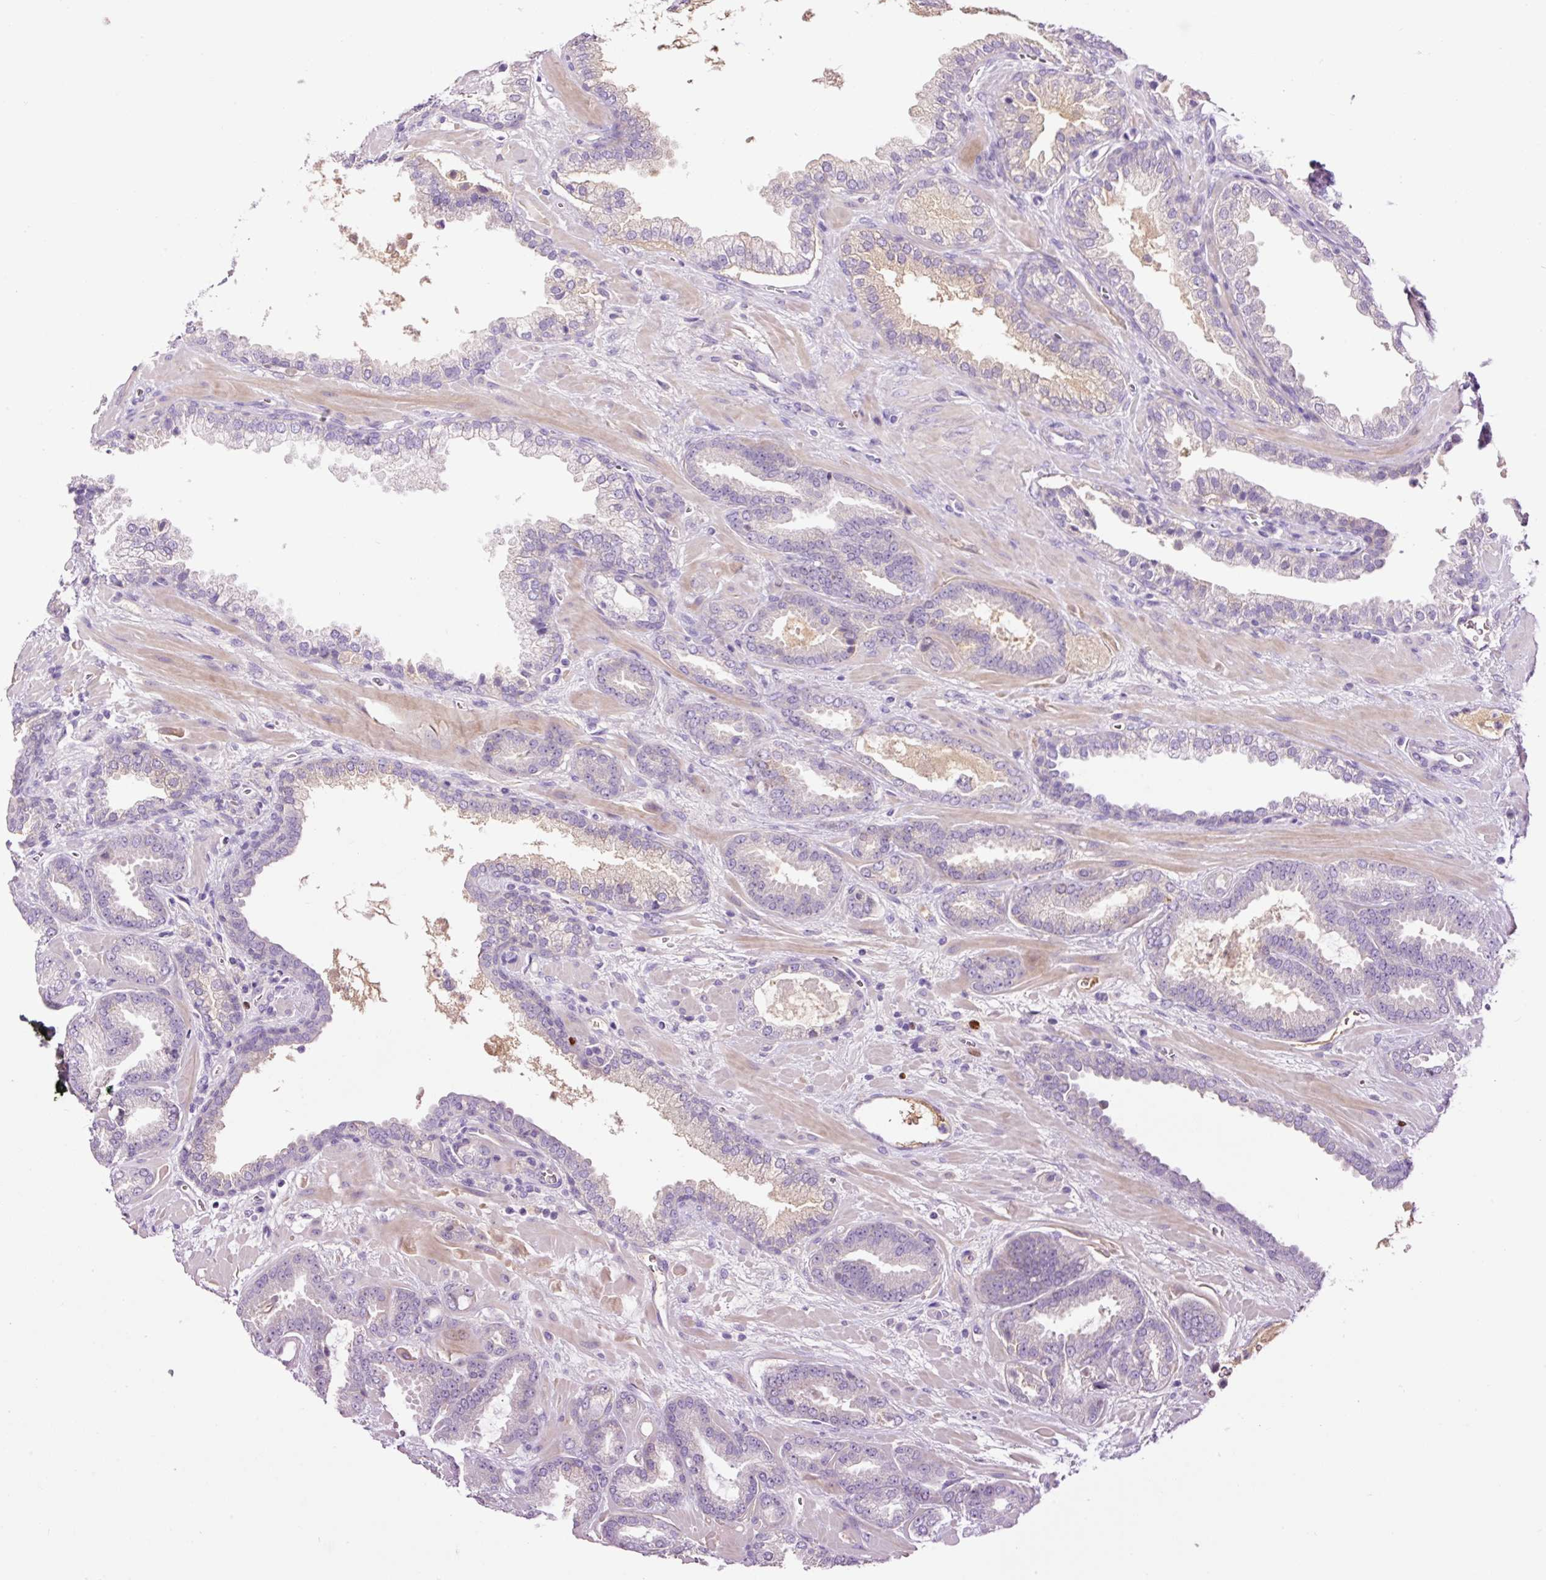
{"staining": {"intensity": "negative", "quantity": "none", "location": "none"}, "tissue": "prostate cancer", "cell_type": "Tumor cells", "image_type": "cancer", "snomed": [{"axis": "morphology", "description": "Adenocarcinoma, Low grade"}, {"axis": "topography", "description": "Prostate"}], "caption": "There is no significant expression in tumor cells of adenocarcinoma (low-grade) (prostate).", "gene": "DPPA4", "patient": {"sex": "male", "age": 62}}